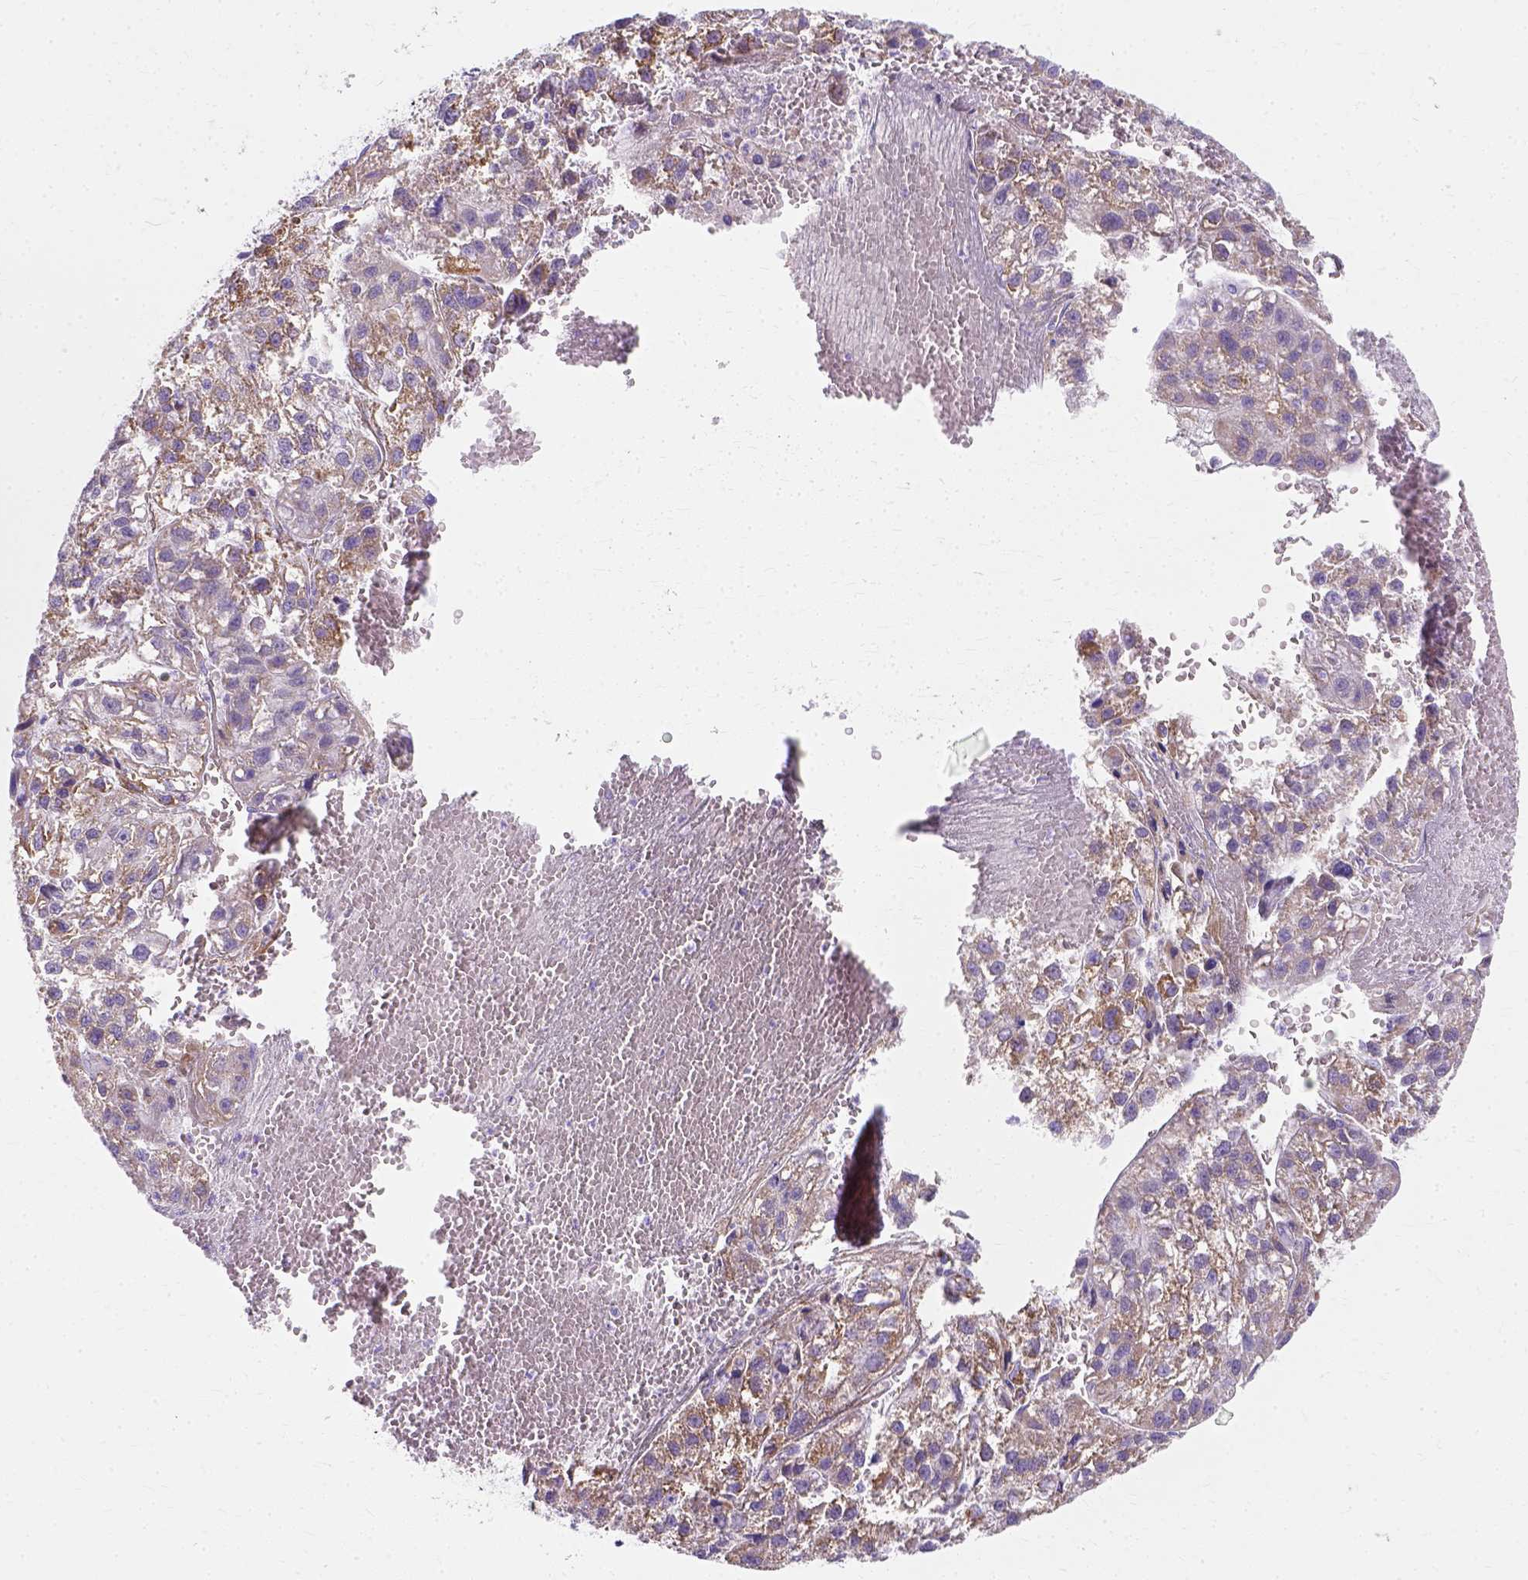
{"staining": {"intensity": "moderate", "quantity": "<25%", "location": "cytoplasmic/membranous"}, "tissue": "liver cancer", "cell_type": "Tumor cells", "image_type": "cancer", "snomed": [{"axis": "morphology", "description": "Carcinoma, Hepatocellular, NOS"}, {"axis": "topography", "description": "Liver"}], "caption": "This is an image of immunohistochemistry staining of liver cancer, which shows moderate positivity in the cytoplasmic/membranous of tumor cells.", "gene": "MYH15", "patient": {"sex": "female", "age": 70}}